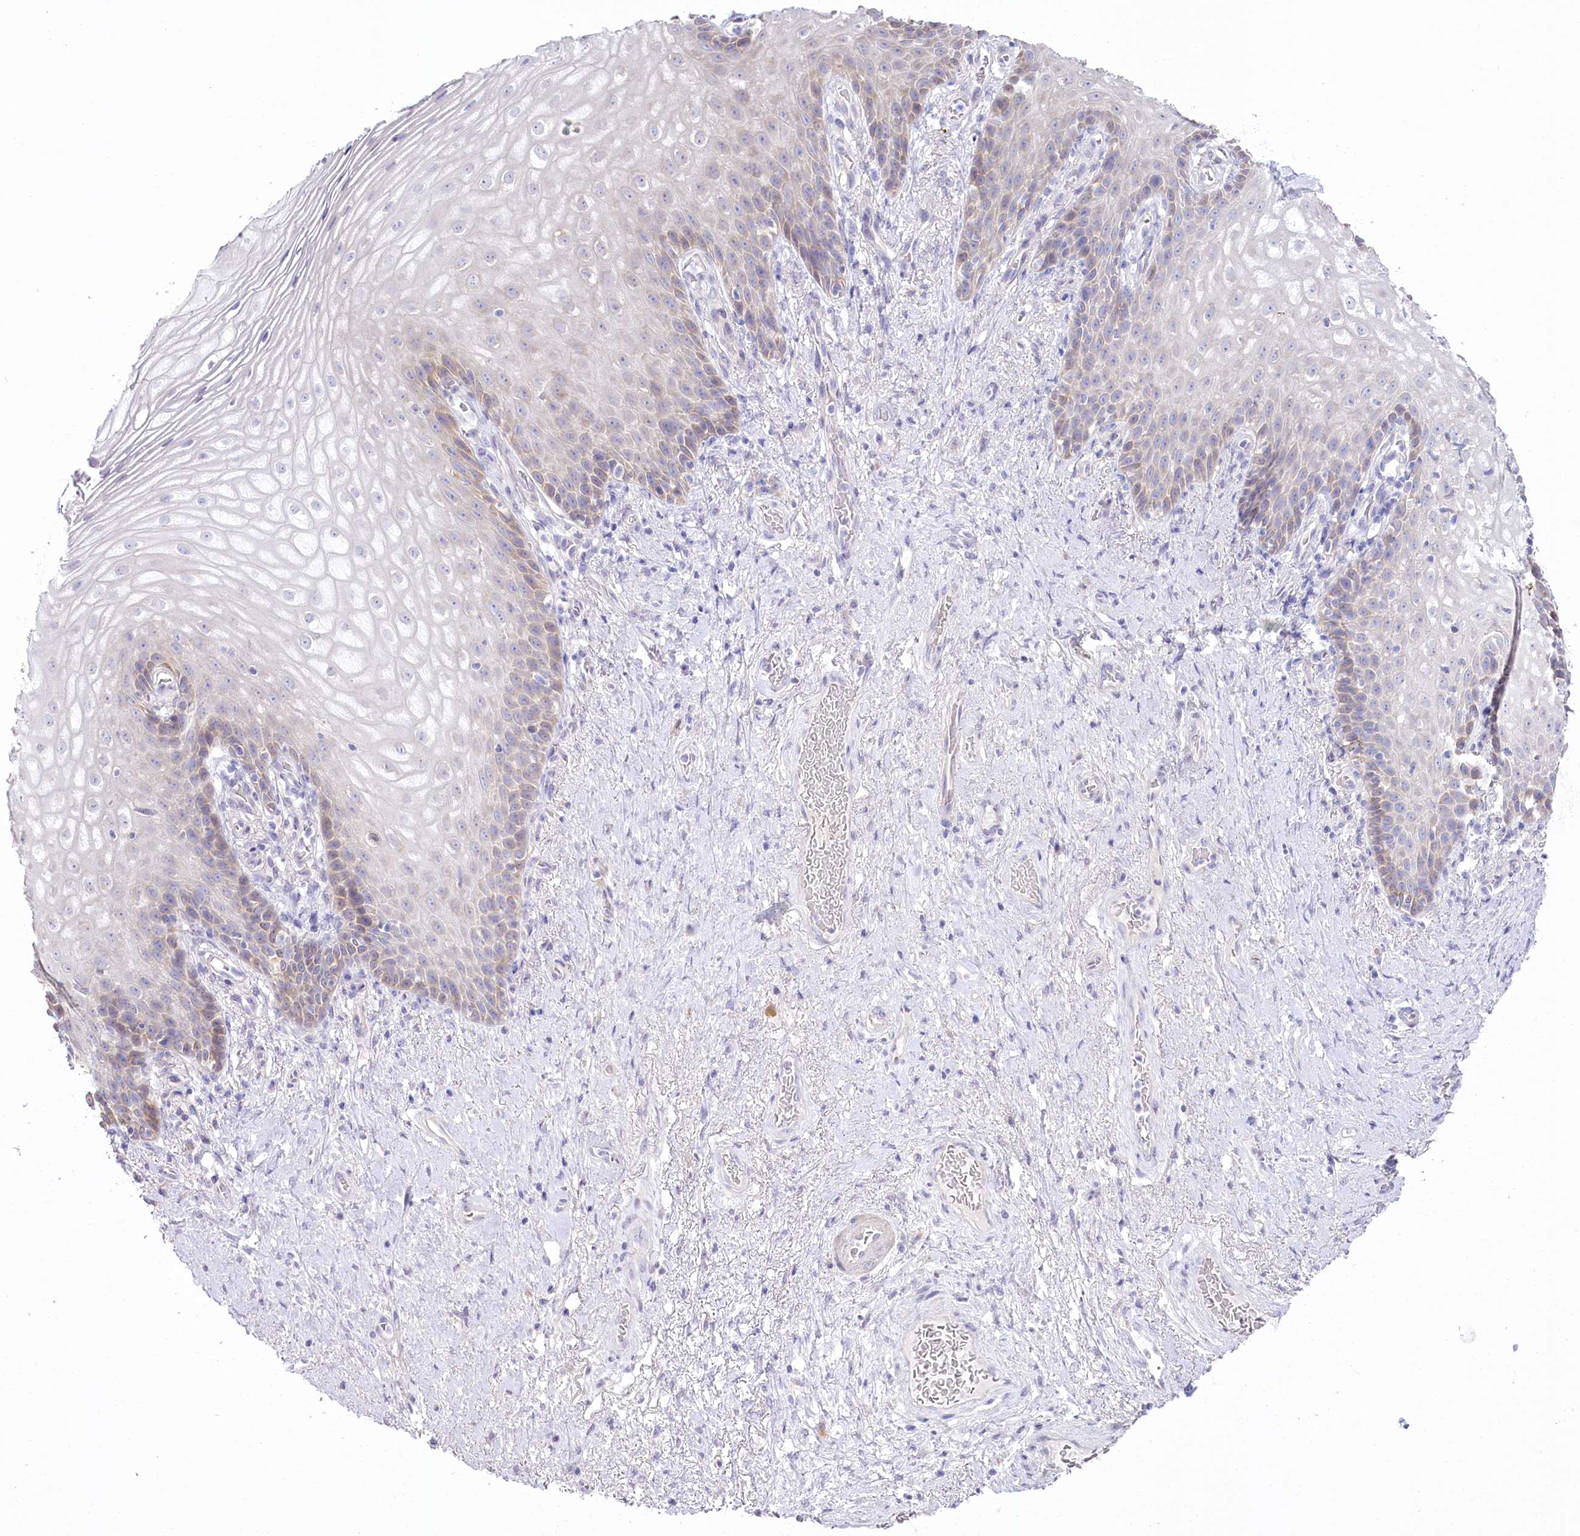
{"staining": {"intensity": "weak", "quantity": "<25%", "location": "cytoplasmic/membranous"}, "tissue": "vagina", "cell_type": "Squamous epithelial cells", "image_type": "normal", "snomed": [{"axis": "morphology", "description": "Normal tissue, NOS"}, {"axis": "topography", "description": "Vagina"}], "caption": "Immunohistochemistry micrograph of unremarkable vagina: vagina stained with DAB displays no significant protein positivity in squamous epithelial cells. (Immunohistochemistry, brightfield microscopy, high magnification).", "gene": "MYOZ1", "patient": {"sex": "female", "age": 60}}